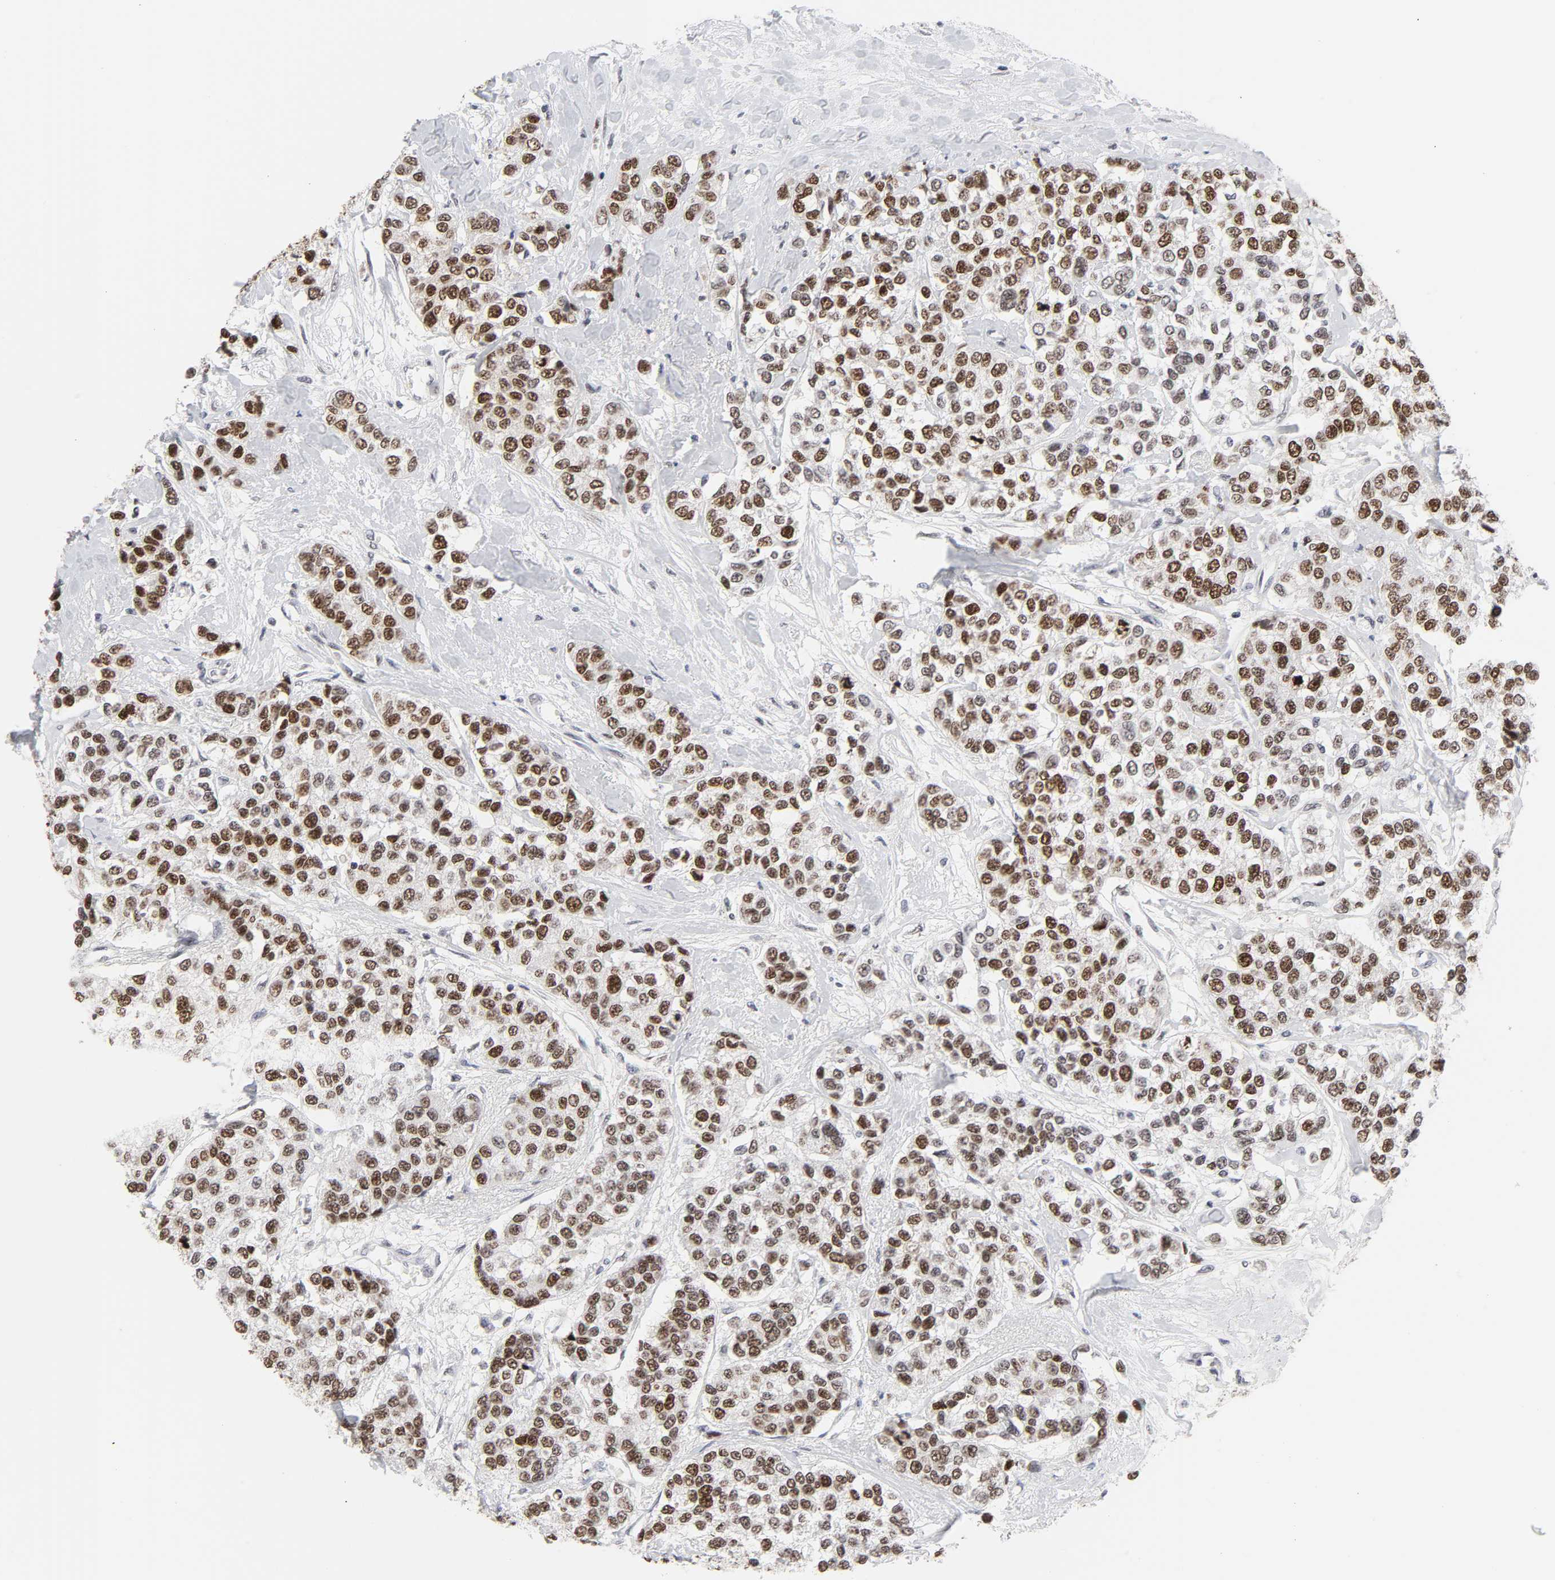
{"staining": {"intensity": "strong", "quantity": "25%-75%", "location": "nuclear"}, "tissue": "breast cancer", "cell_type": "Tumor cells", "image_type": "cancer", "snomed": [{"axis": "morphology", "description": "Duct carcinoma"}, {"axis": "topography", "description": "Breast"}], "caption": "A micrograph of infiltrating ductal carcinoma (breast) stained for a protein shows strong nuclear brown staining in tumor cells.", "gene": "RFC4", "patient": {"sex": "female", "age": 51}}